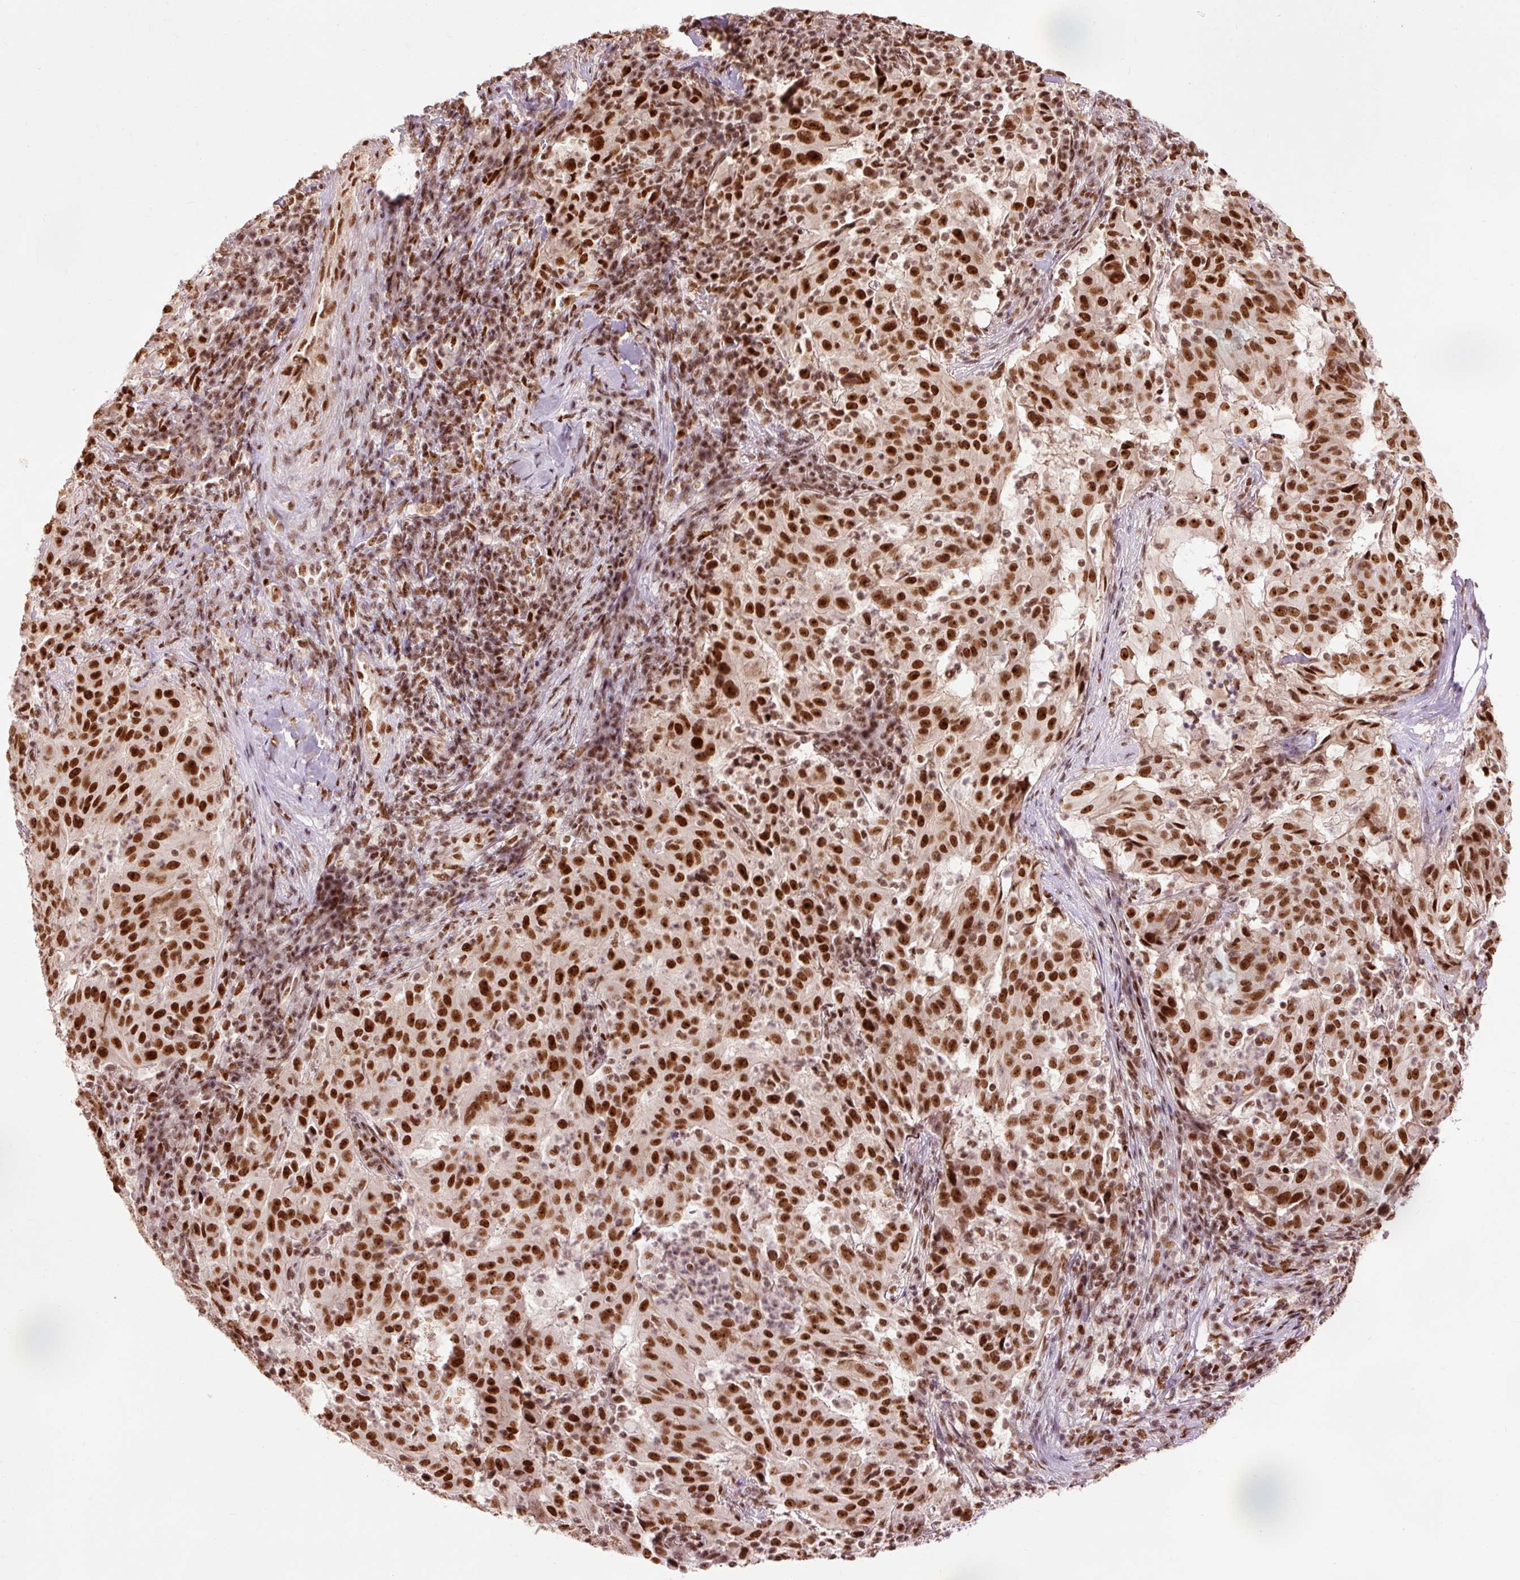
{"staining": {"intensity": "strong", "quantity": ">75%", "location": "nuclear"}, "tissue": "pancreatic cancer", "cell_type": "Tumor cells", "image_type": "cancer", "snomed": [{"axis": "morphology", "description": "Adenocarcinoma, NOS"}, {"axis": "topography", "description": "Pancreas"}], "caption": "Human adenocarcinoma (pancreatic) stained with a protein marker displays strong staining in tumor cells.", "gene": "ZBTB44", "patient": {"sex": "male", "age": 63}}